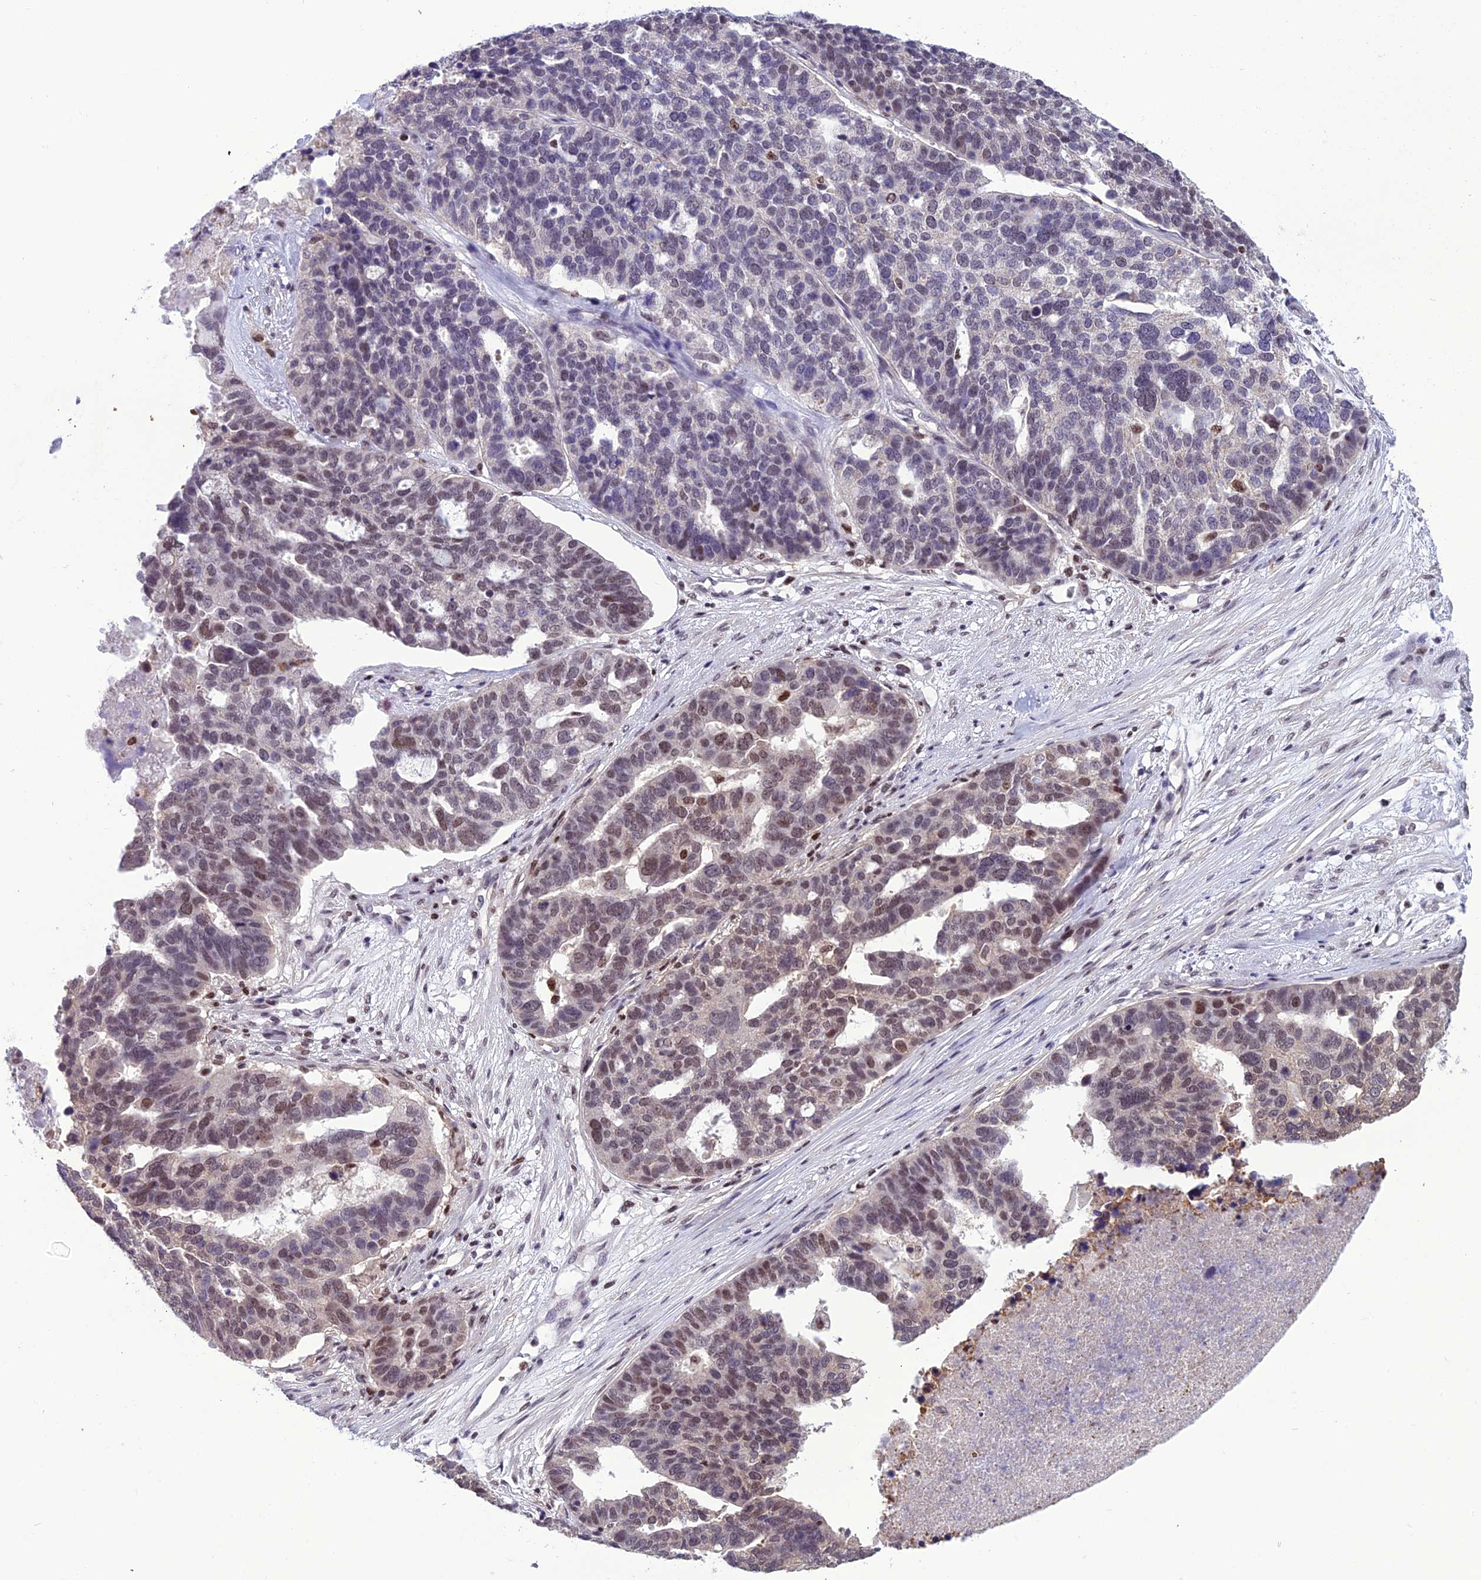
{"staining": {"intensity": "moderate", "quantity": "25%-75%", "location": "nuclear"}, "tissue": "ovarian cancer", "cell_type": "Tumor cells", "image_type": "cancer", "snomed": [{"axis": "morphology", "description": "Cystadenocarcinoma, serous, NOS"}, {"axis": "topography", "description": "Ovary"}], "caption": "The histopathology image reveals a brown stain indicating the presence of a protein in the nuclear of tumor cells in serous cystadenocarcinoma (ovarian).", "gene": "MIS12", "patient": {"sex": "female", "age": 59}}